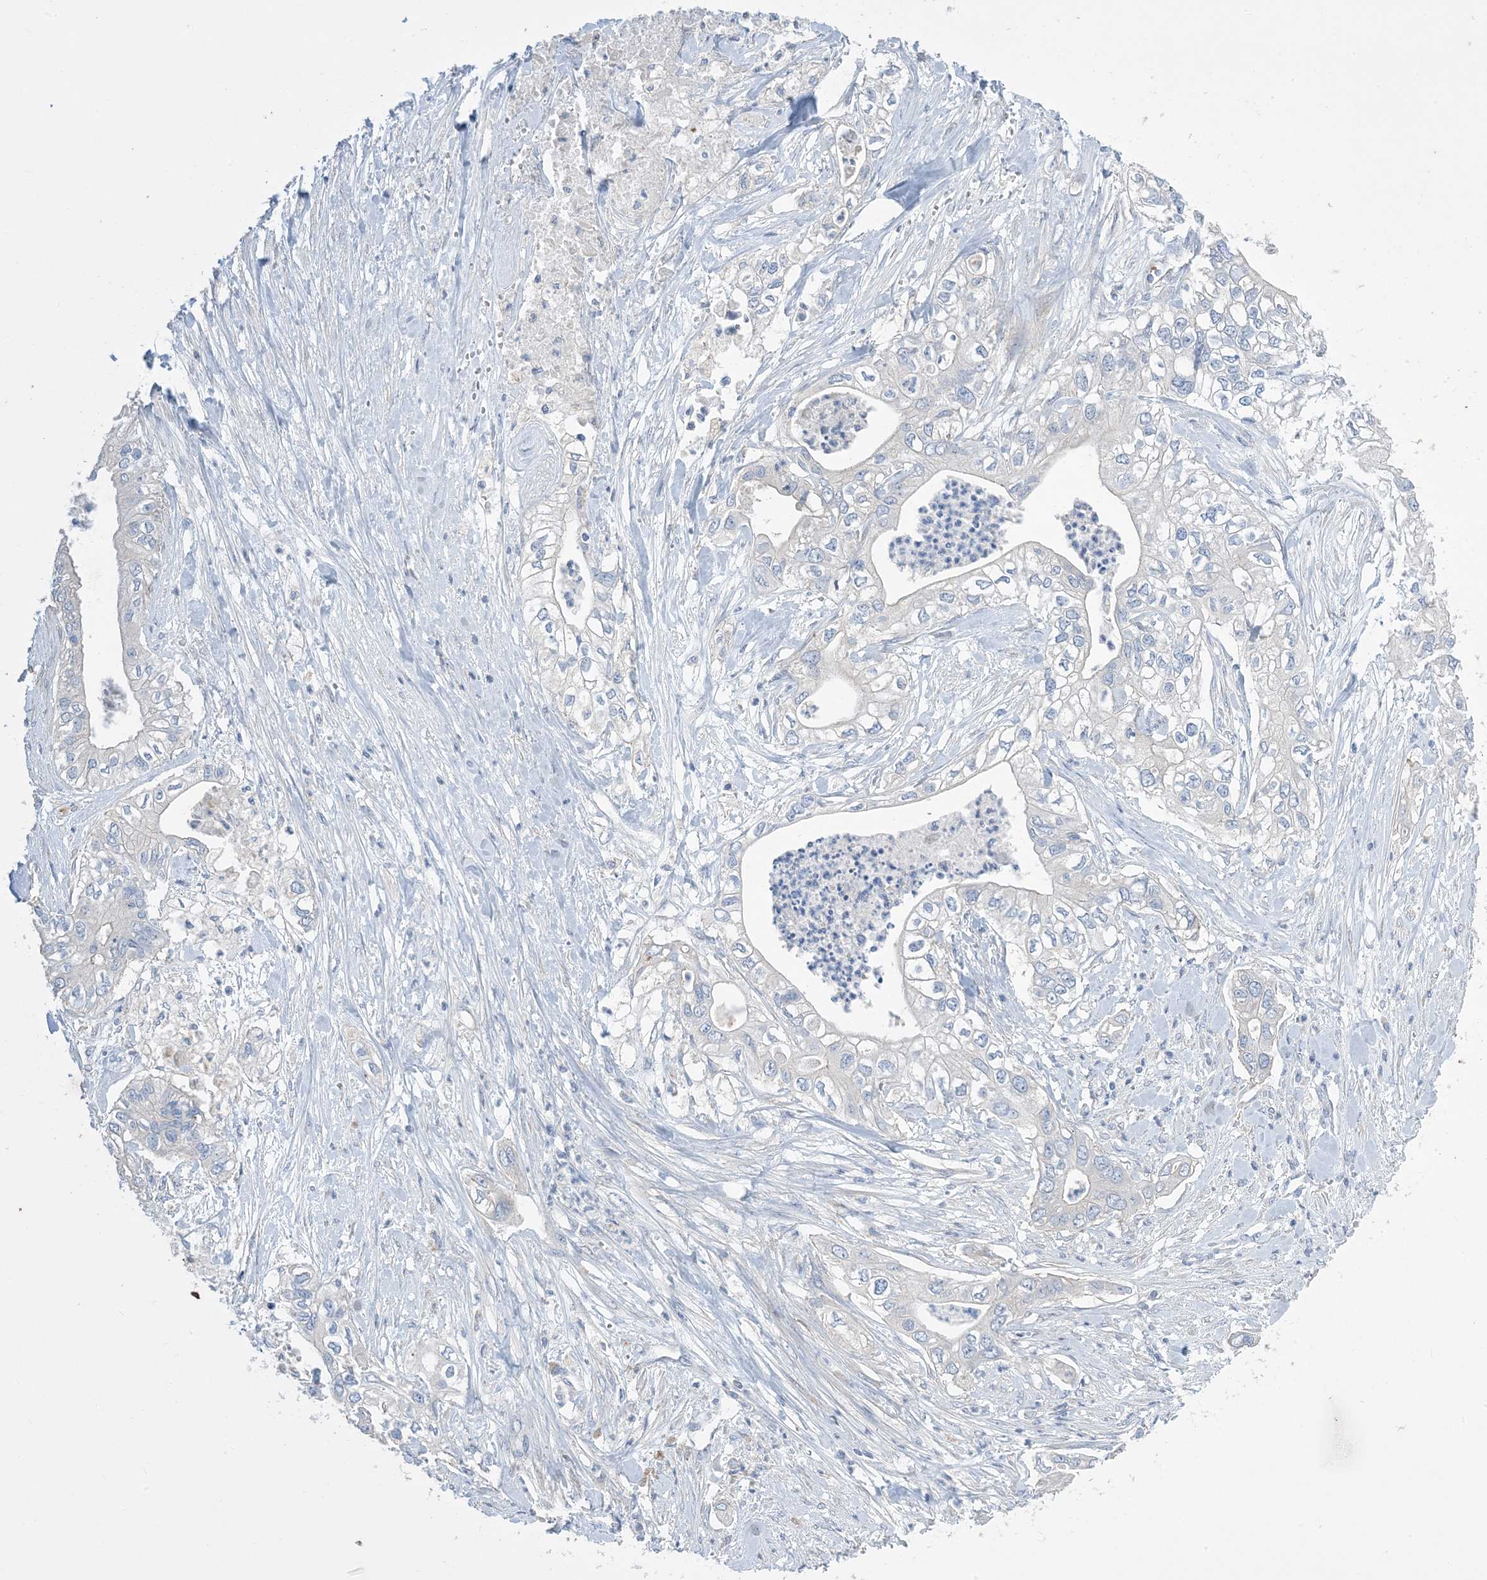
{"staining": {"intensity": "negative", "quantity": "none", "location": "none"}, "tissue": "pancreatic cancer", "cell_type": "Tumor cells", "image_type": "cancer", "snomed": [{"axis": "morphology", "description": "Adenocarcinoma, NOS"}, {"axis": "topography", "description": "Pancreas"}], "caption": "Immunohistochemistry (IHC) histopathology image of neoplastic tissue: adenocarcinoma (pancreatic) stained with DAB (3,3'-diaminobenzidine) demonstrates no significant protein expression in tumor cells. (Stains: DAB (3,3'-diaminobenzidine) immunohistochemistry (IHC) with hematoxylin counter stain, Microscopy: brightfield microscopy at high magnification).", "gene": "KPRP", "patient": {"sex": "female", "age": 78}}